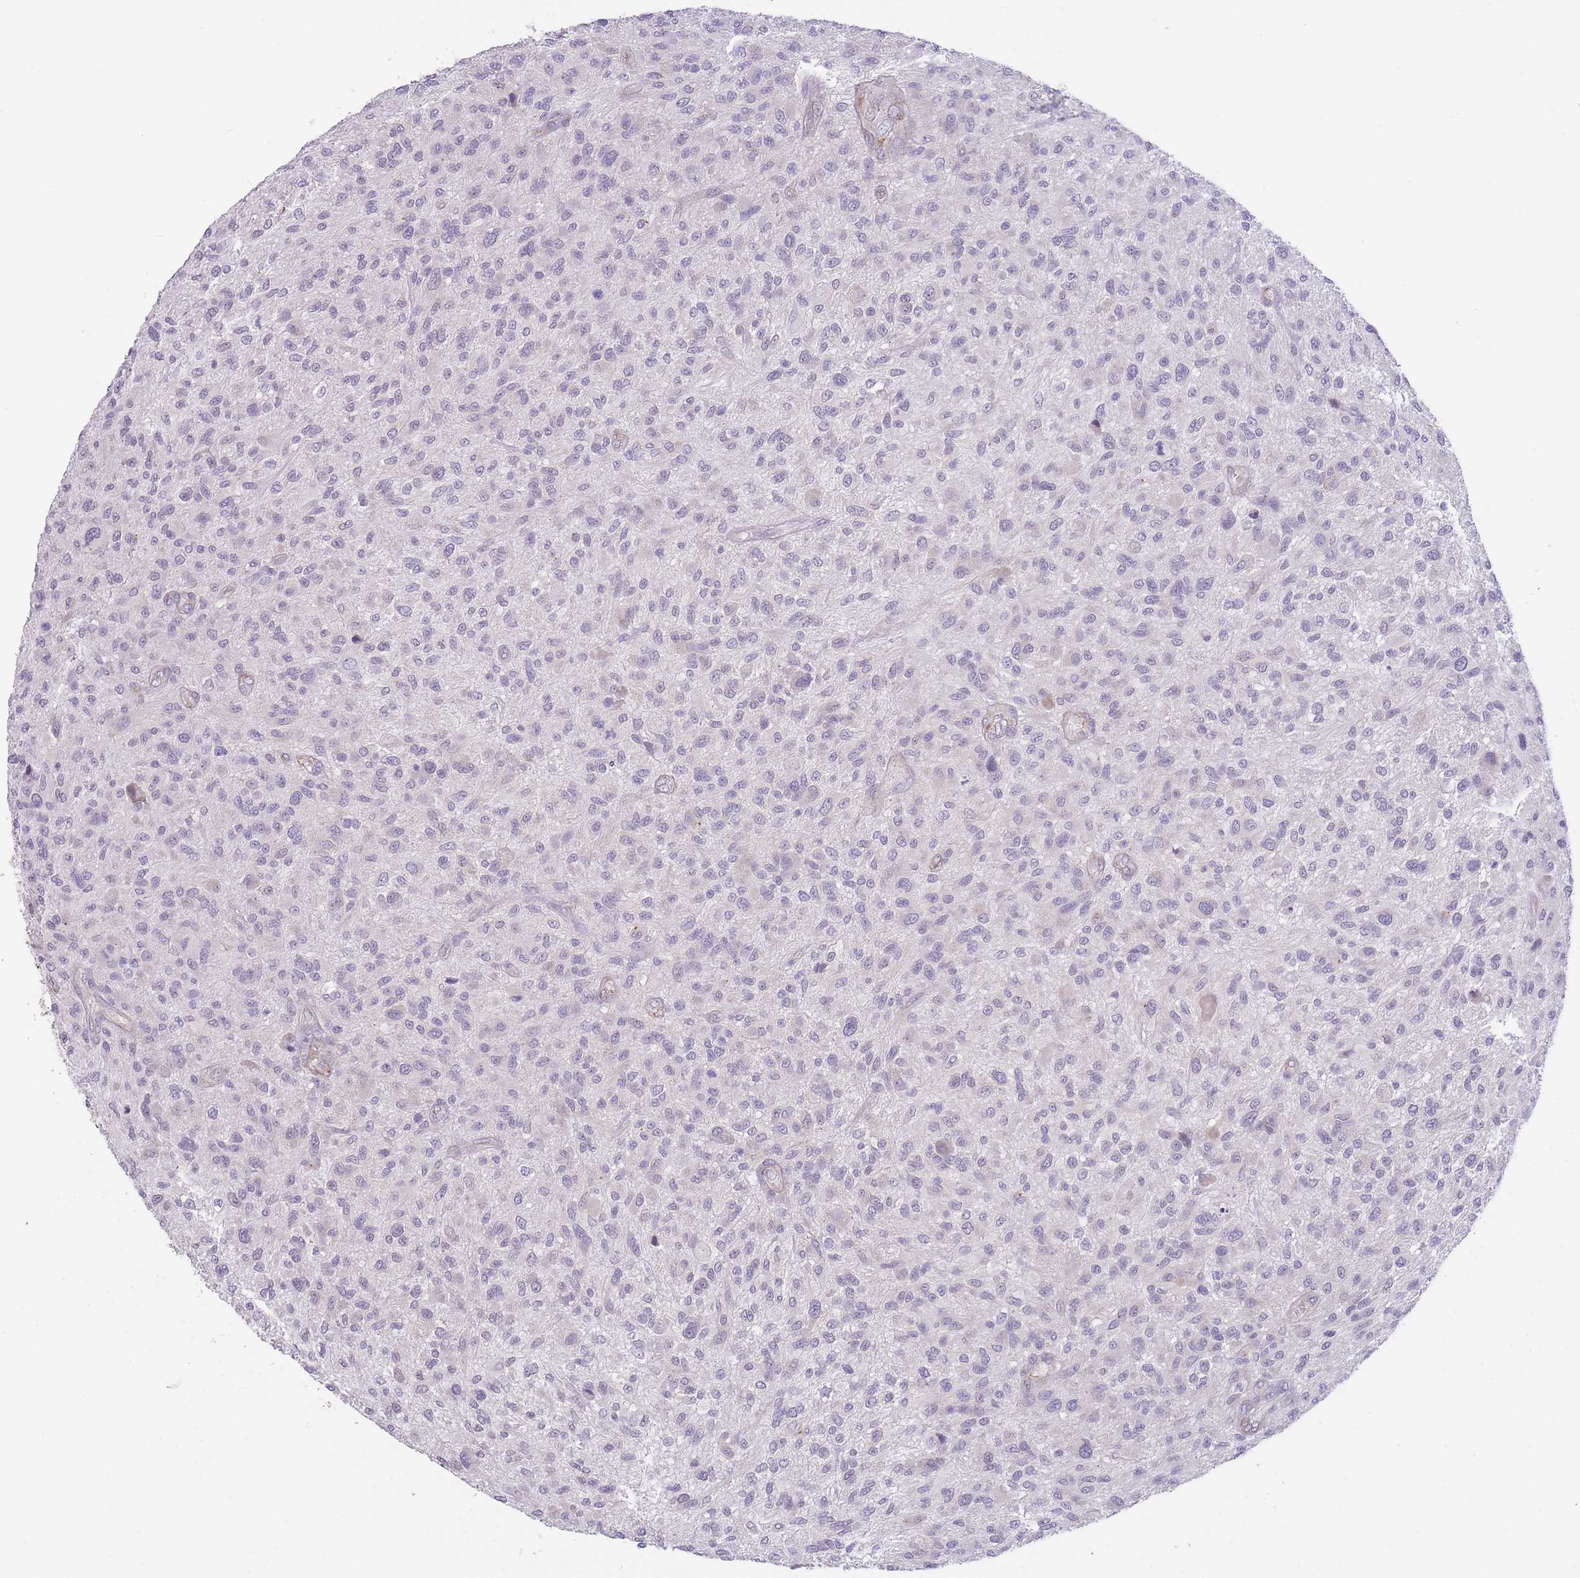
{"staining": {"intensity": "weak", "quantity": "<25%", "location": "nuclear"}, "tissue": "glioma", "cell_type": "Tumor cells", "image_type": "cancer", "snomed": [{"axis": "morphology", "description": "Glioma, malignant, High grade"}, {"axis": "topography", "description": "Brain"}], "caption": "Immunohistochemistry (IHC) histopathology image of high-grade glioma (malignant) stained for a protein (brown), which reveals no staining in tumor cells.", "gene": "QTRT1", "patient": {"sex": "male", "age": 47}}